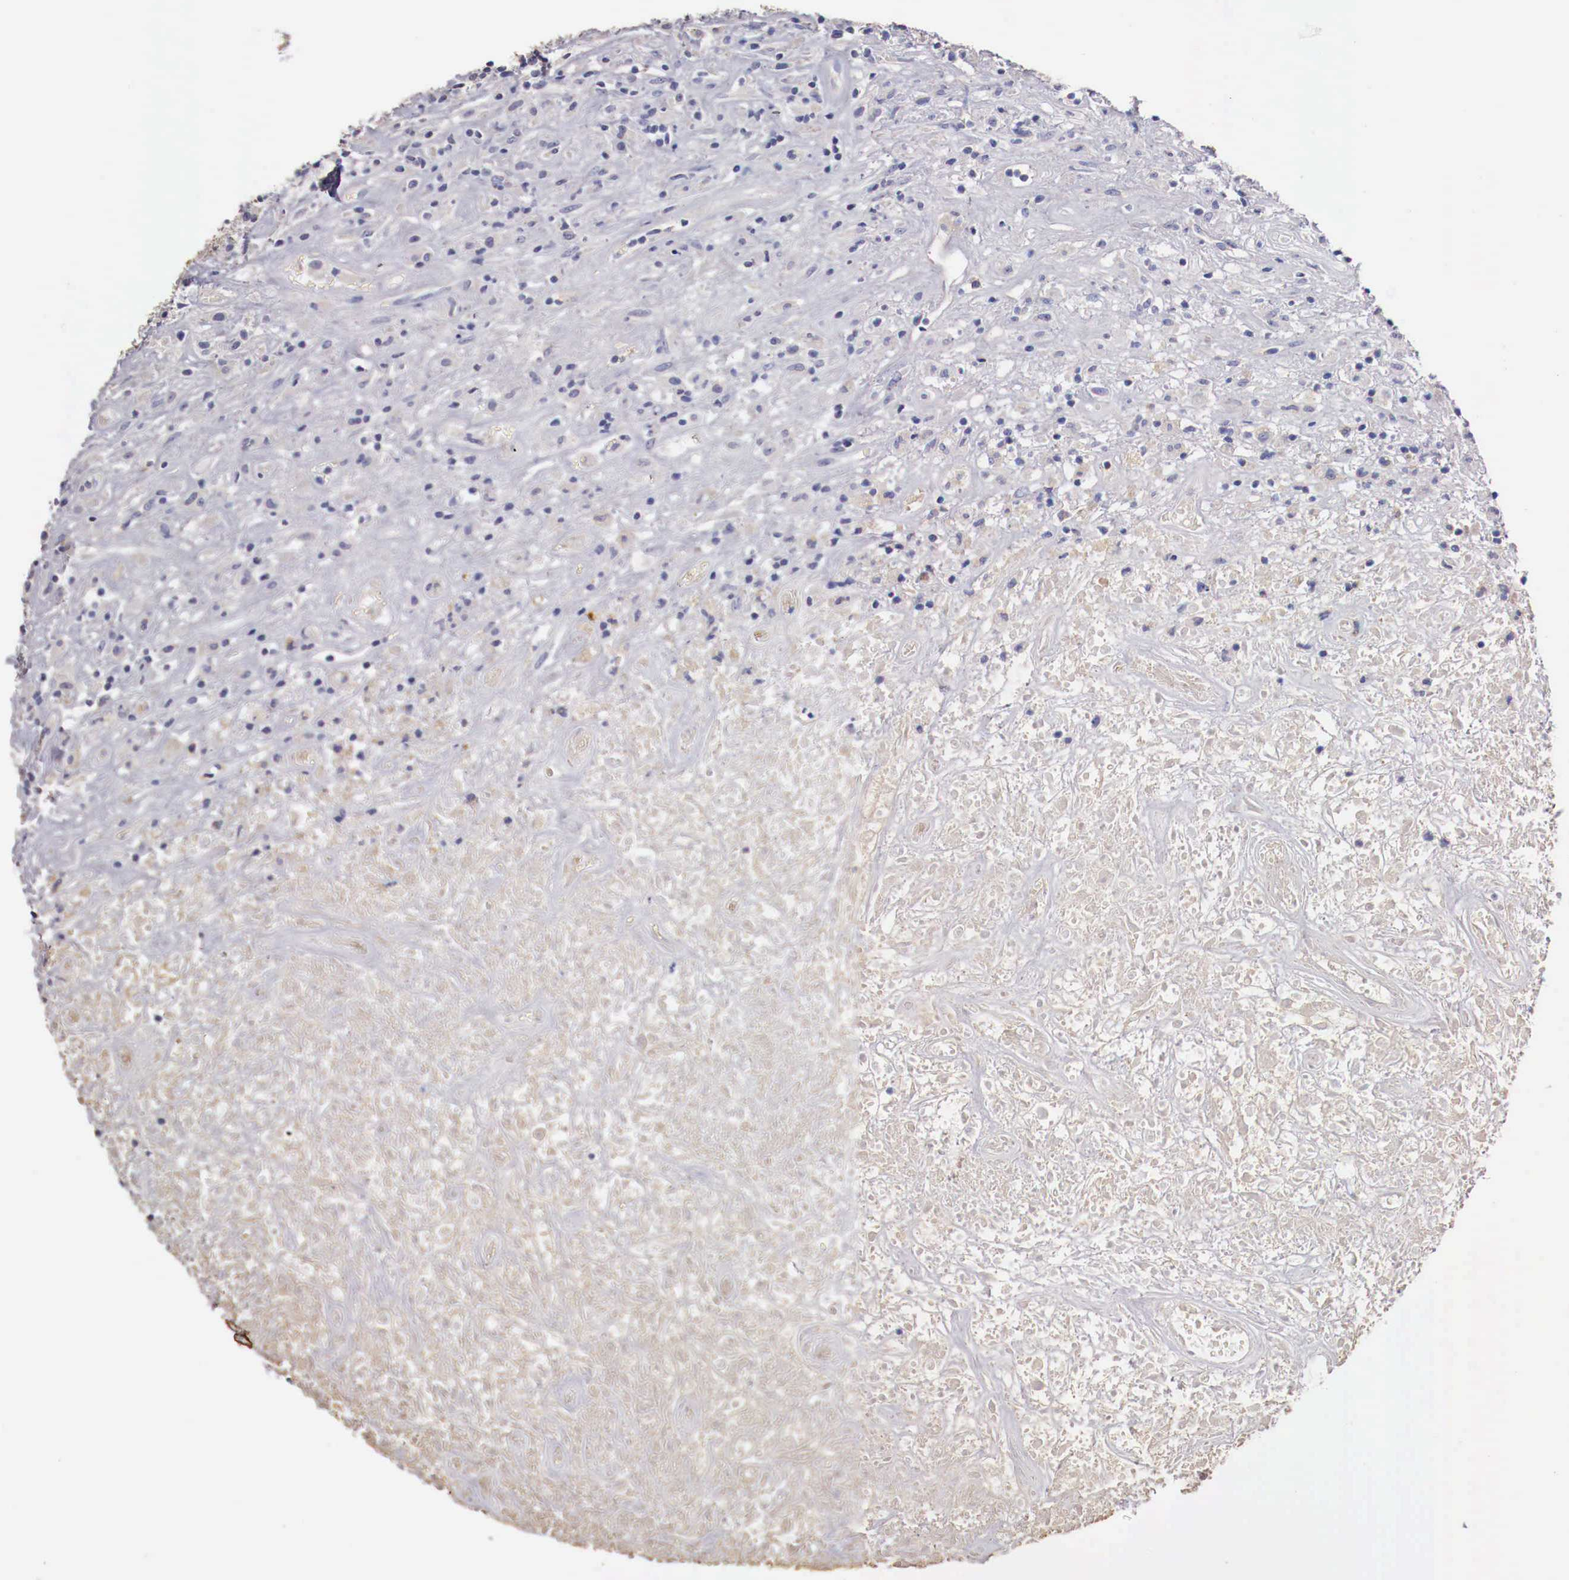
{"staining": {"intensity": "moderate", "quantity": "25%-75%", "location": "cytoplasmic/membranous"}, "tissue": "lymphoma", "cell_type": "Tumor cells", "image_type": "cancer", "snomed": [{"axis": "morphology", "description": "Hodgkin's disease, NOS"}, {"axis": "topography", "description": "Lymph node"}], "caption": "Tumor cells reveal moderate cytoplasmic/membranous positivity in approximately 25%-75% of cells in lymphoma. (DAB = brown stain, brightfield microscopy at high magnification).", "gene": "PITPNA", "patient": {"sex": "male", "age": 46}}